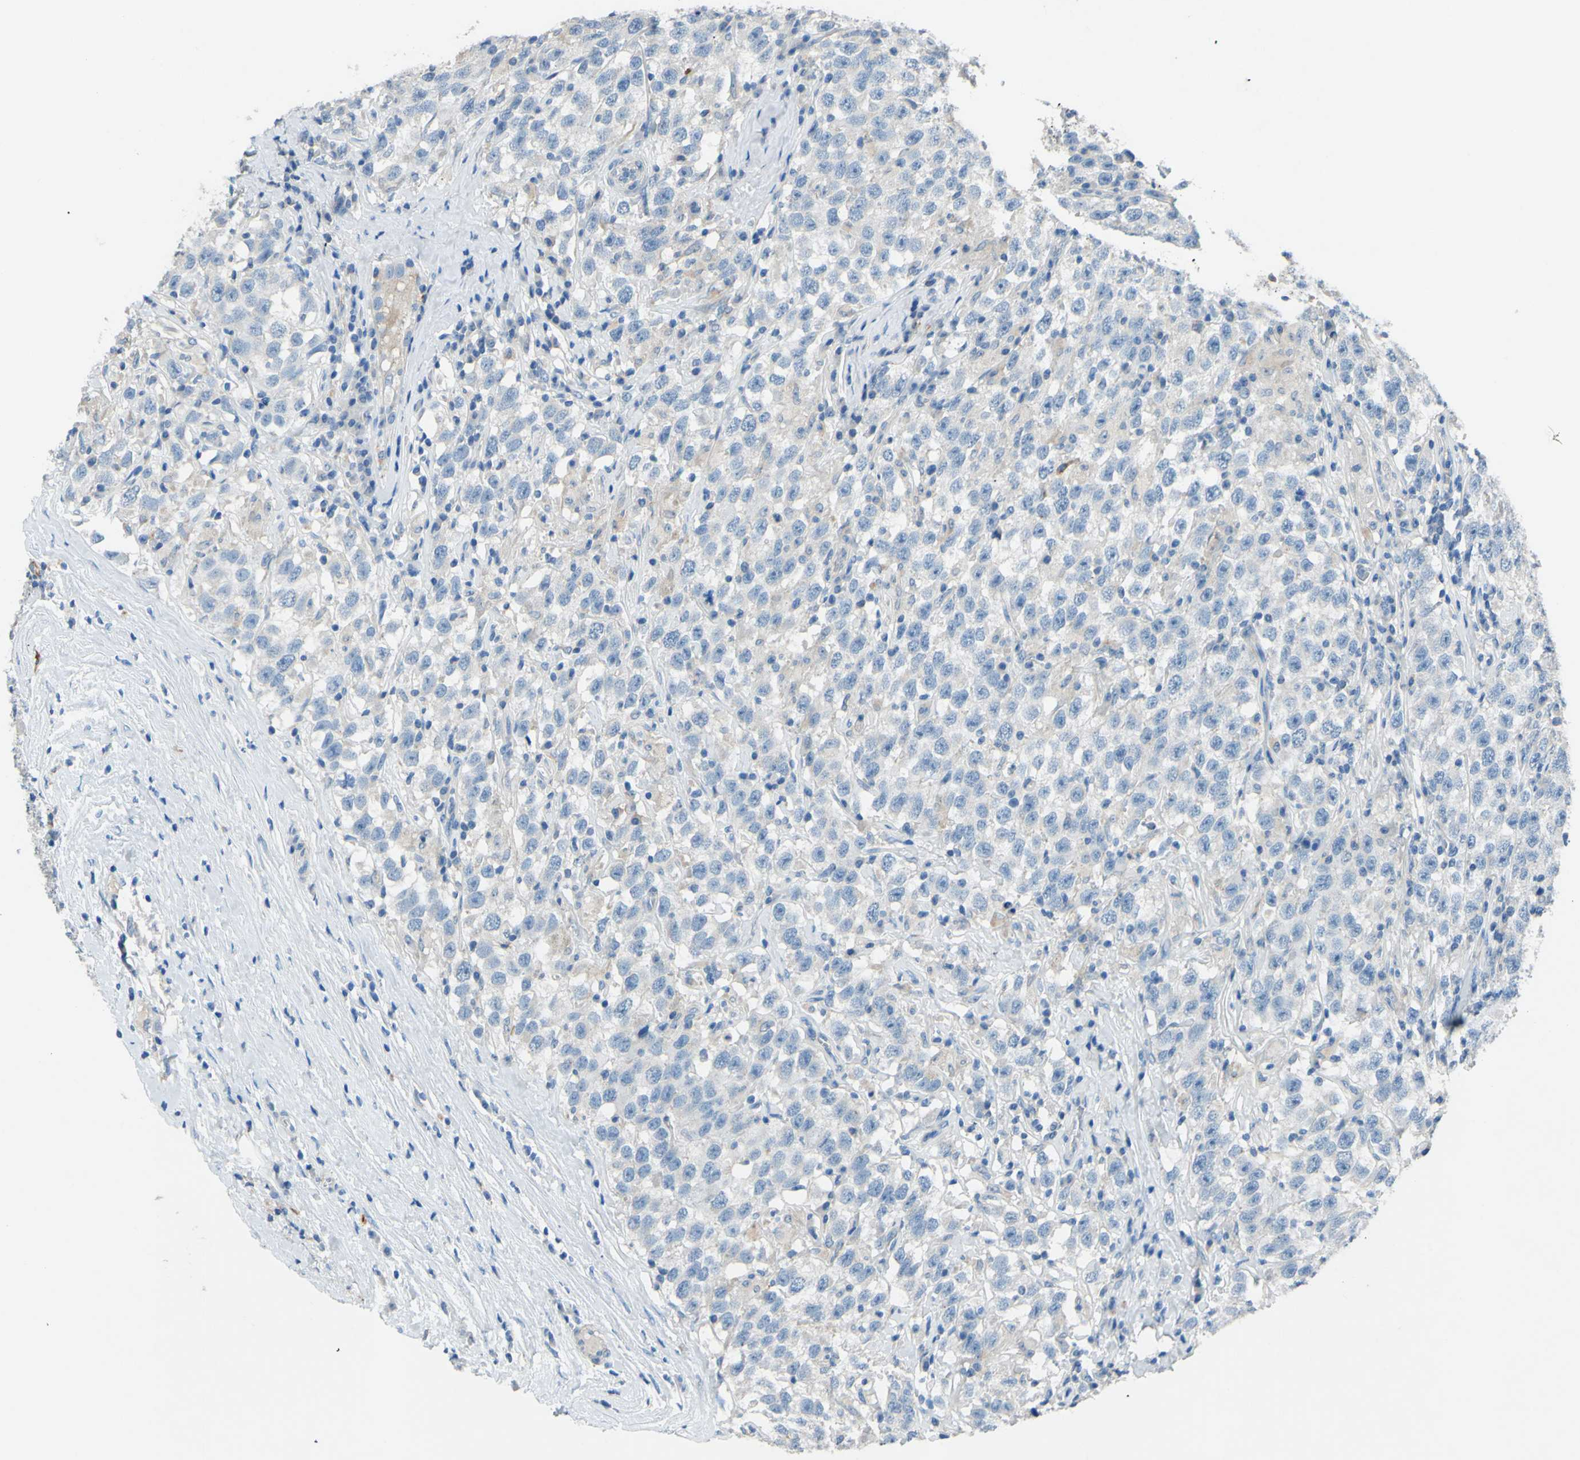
{"staining": {"intensity": "negative", "quantity": "none", "location": "none"}, "tissue": "testis cancer", "cell_type": "Tumor cells", "image_type": "cancer", "snomed": [{"axis": "morphology", "description": "Seminoma, NOS"}, {"axis": "topography", "description": "Testis"}], "caption": "Tumor cells show no significant positivity in testis cancer.", "gene": "CDH10", "patient": {"sex": "male", "age": 41}}